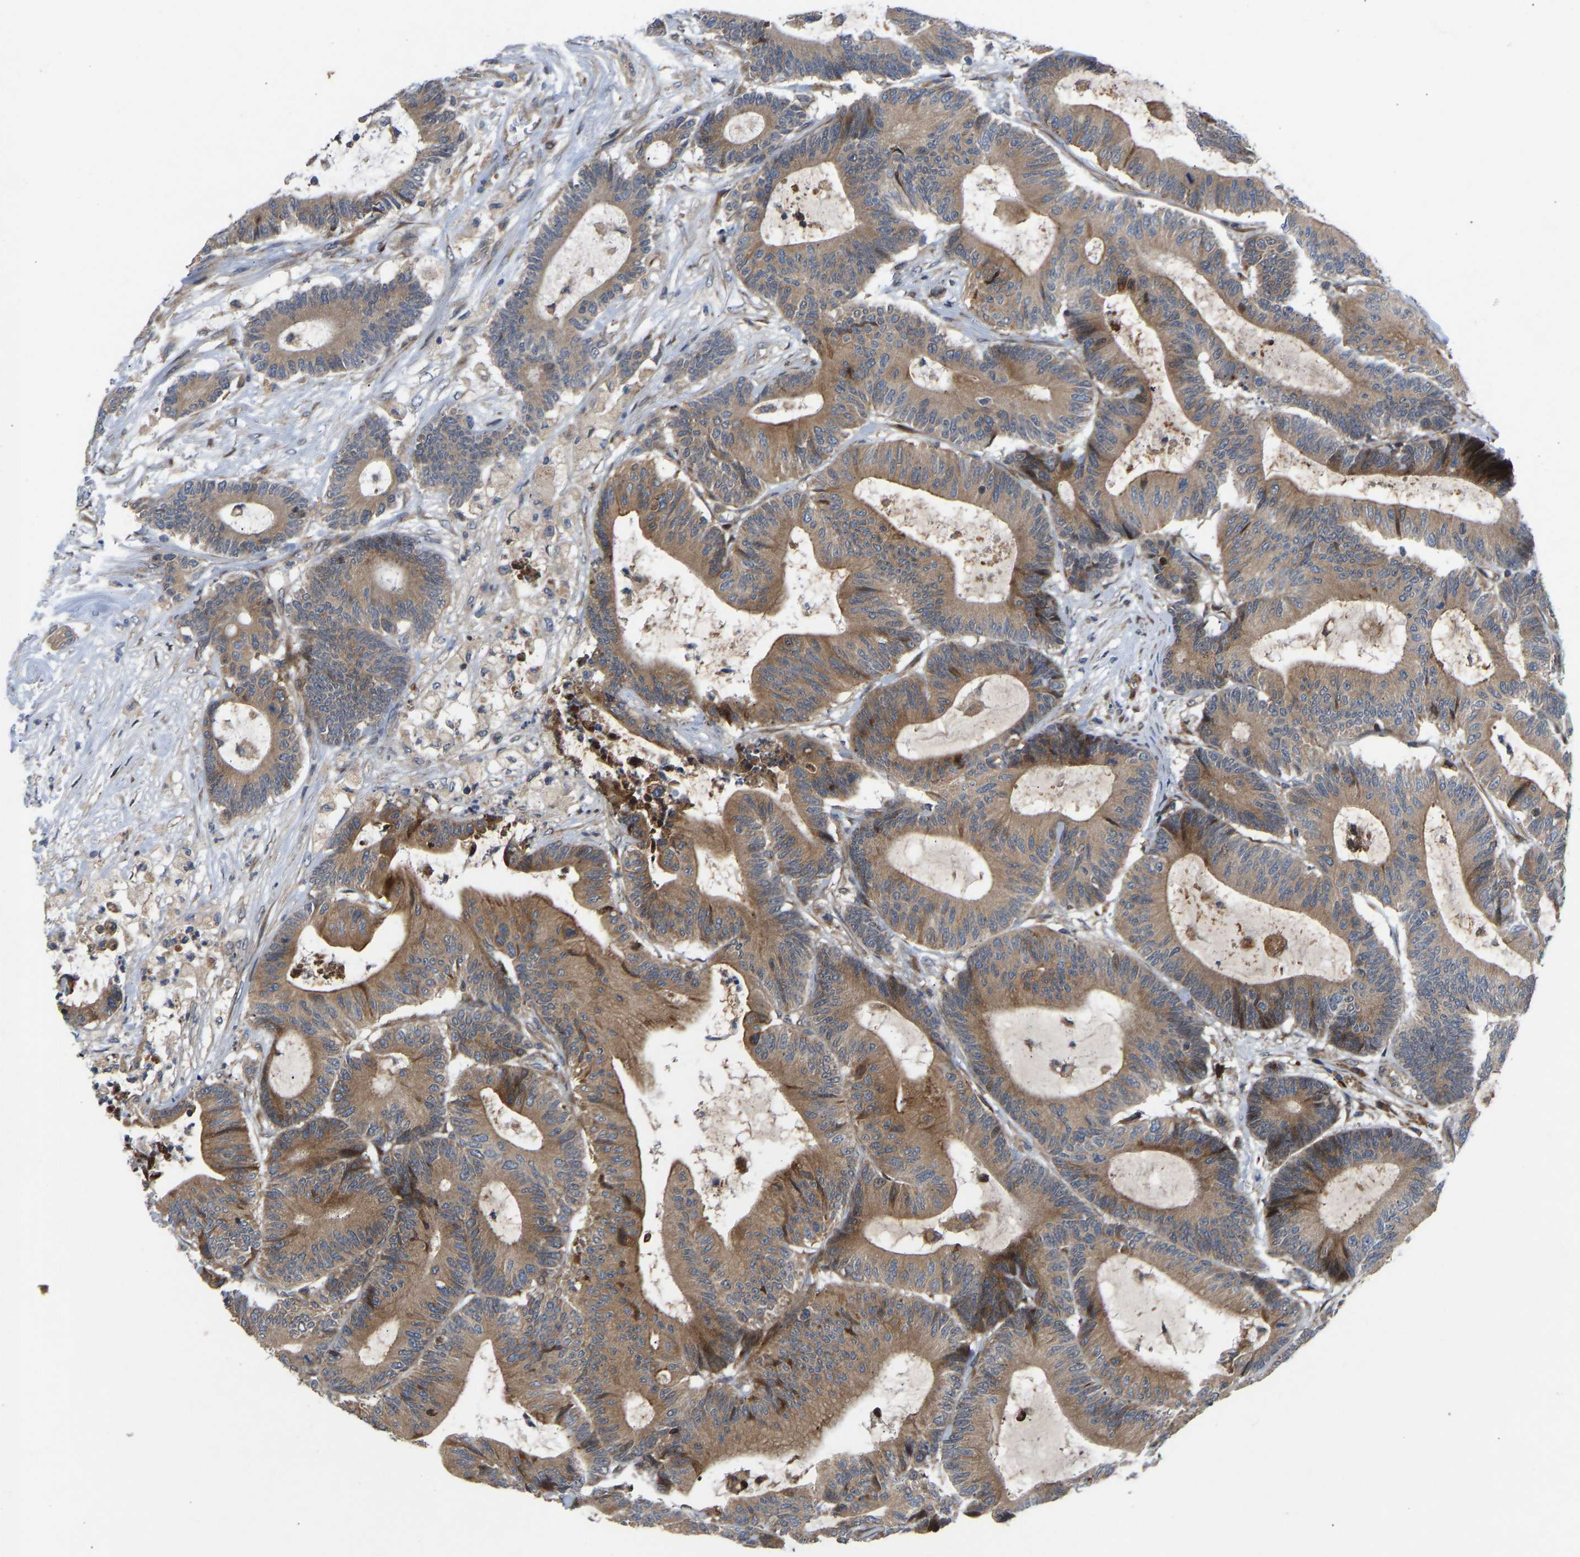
{"staining": {"intensity": "moderate", "quantity": ">75%", "location": "cytoplasmic/membranous"}, "tissue": "colorectal cancer", "cell_type": "Tumor cells", "image_type": "cancer", "snomed": [{"axis": "morphology", "description": "Adenocarcinoma, NOS"}, {"axis": "topography", "description": "Colon"}], "caption": "Brown immunohistochemical staining in colorectal adenocarcinoma reveals moderate cytoplasmic/membranous staining in approximately >75% of tumor cells.", "gene": "TMEM38B", "patient": {"sex": "female", "age": 84}}